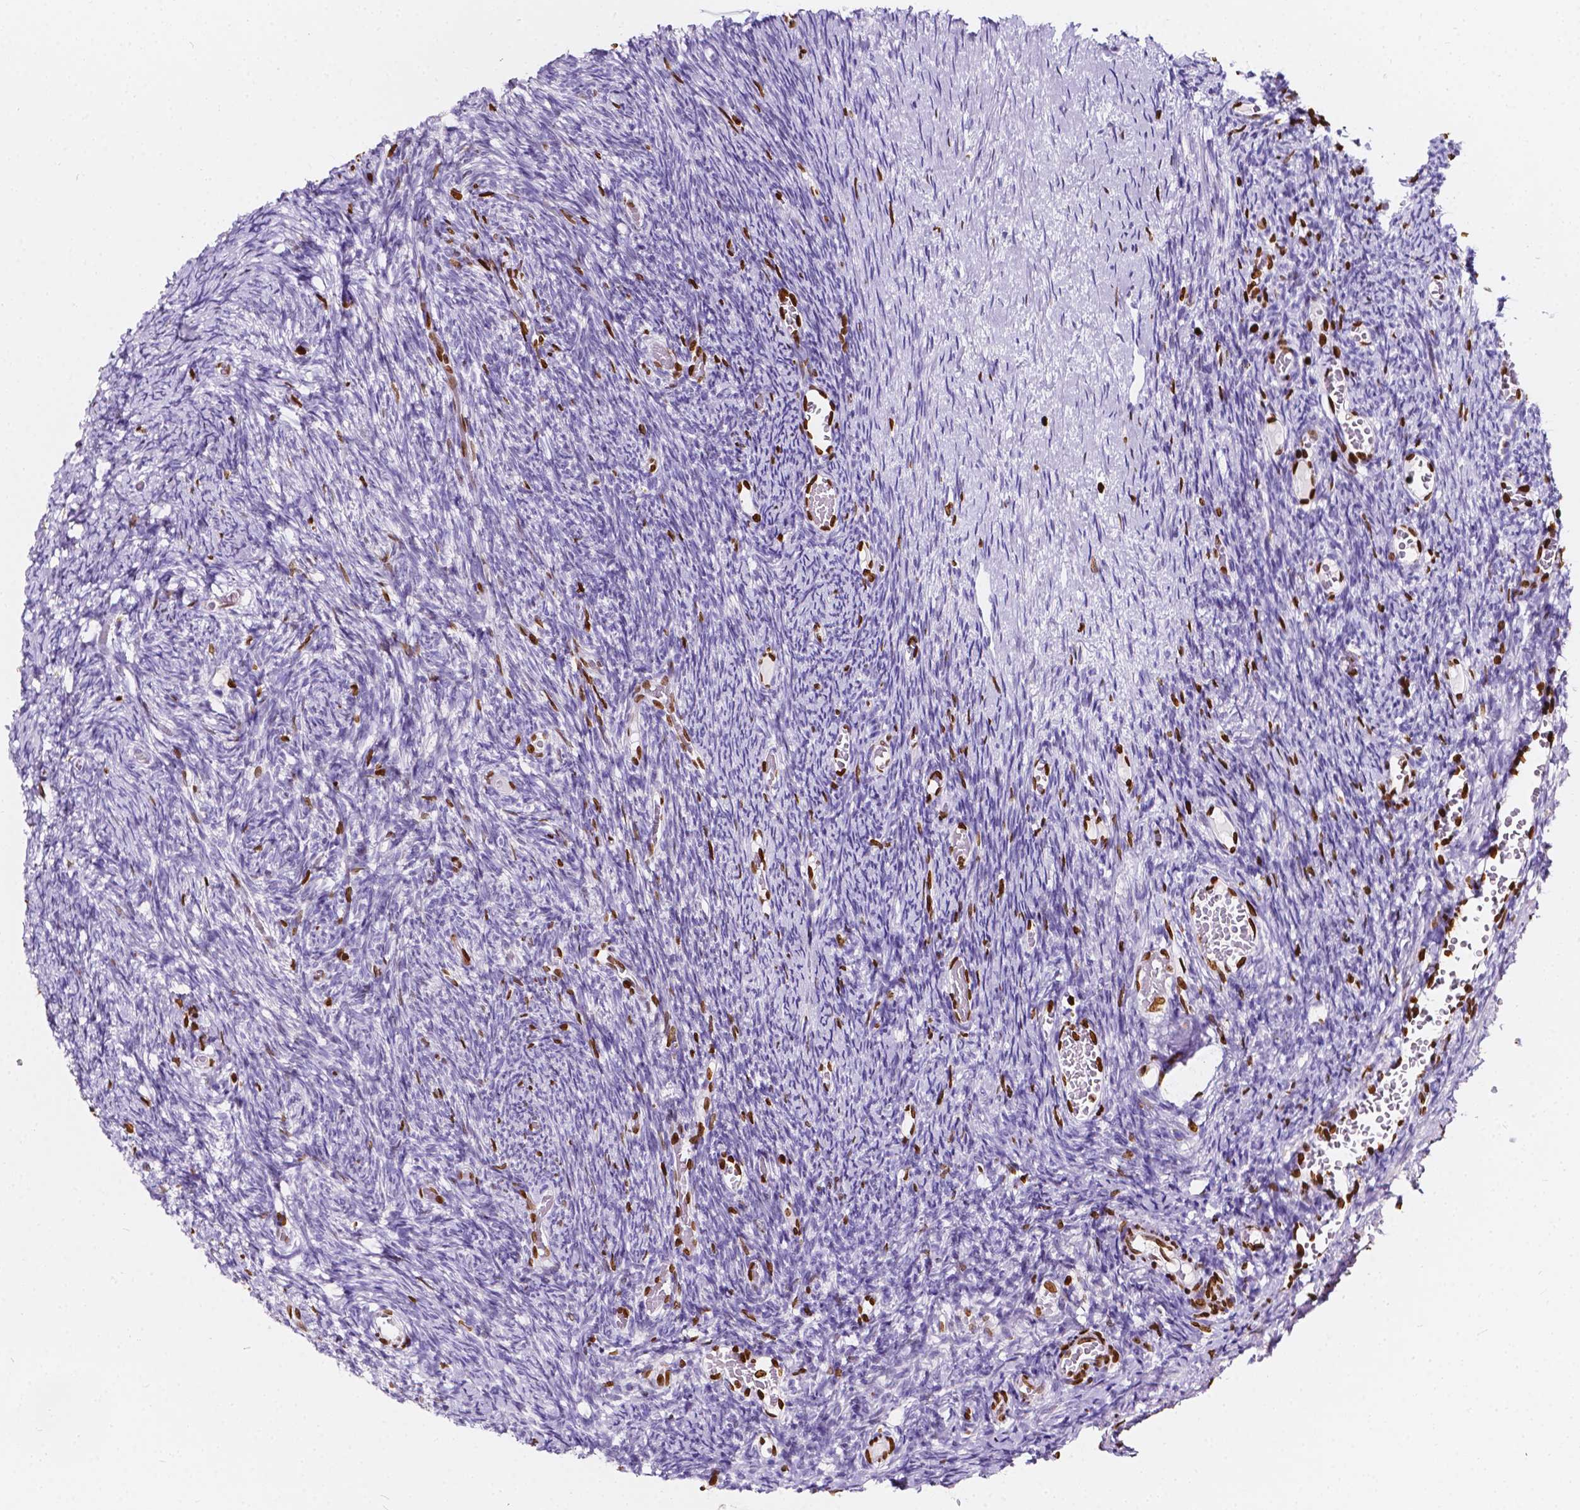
{"staining": {"intensity": "strong", "quantity": ">75%", "location": "nuclear"}, "tissue": "ovary", "cell_type": "Follicle cells", "image_type": "normal", "snomed": [{"axis": "morphology", "description": "Normal tissue, NOS"}, {"axis": "topography", "description": "Ovary"}], "caption": "Immunohistochemistry image of benign ovary stained for a protein (brown), which reveals high levels of strong nuclear staining in approximately >75% of follicle cells.", "gene": "CBY3", "patient": {"sex": "female", "age": 39}}